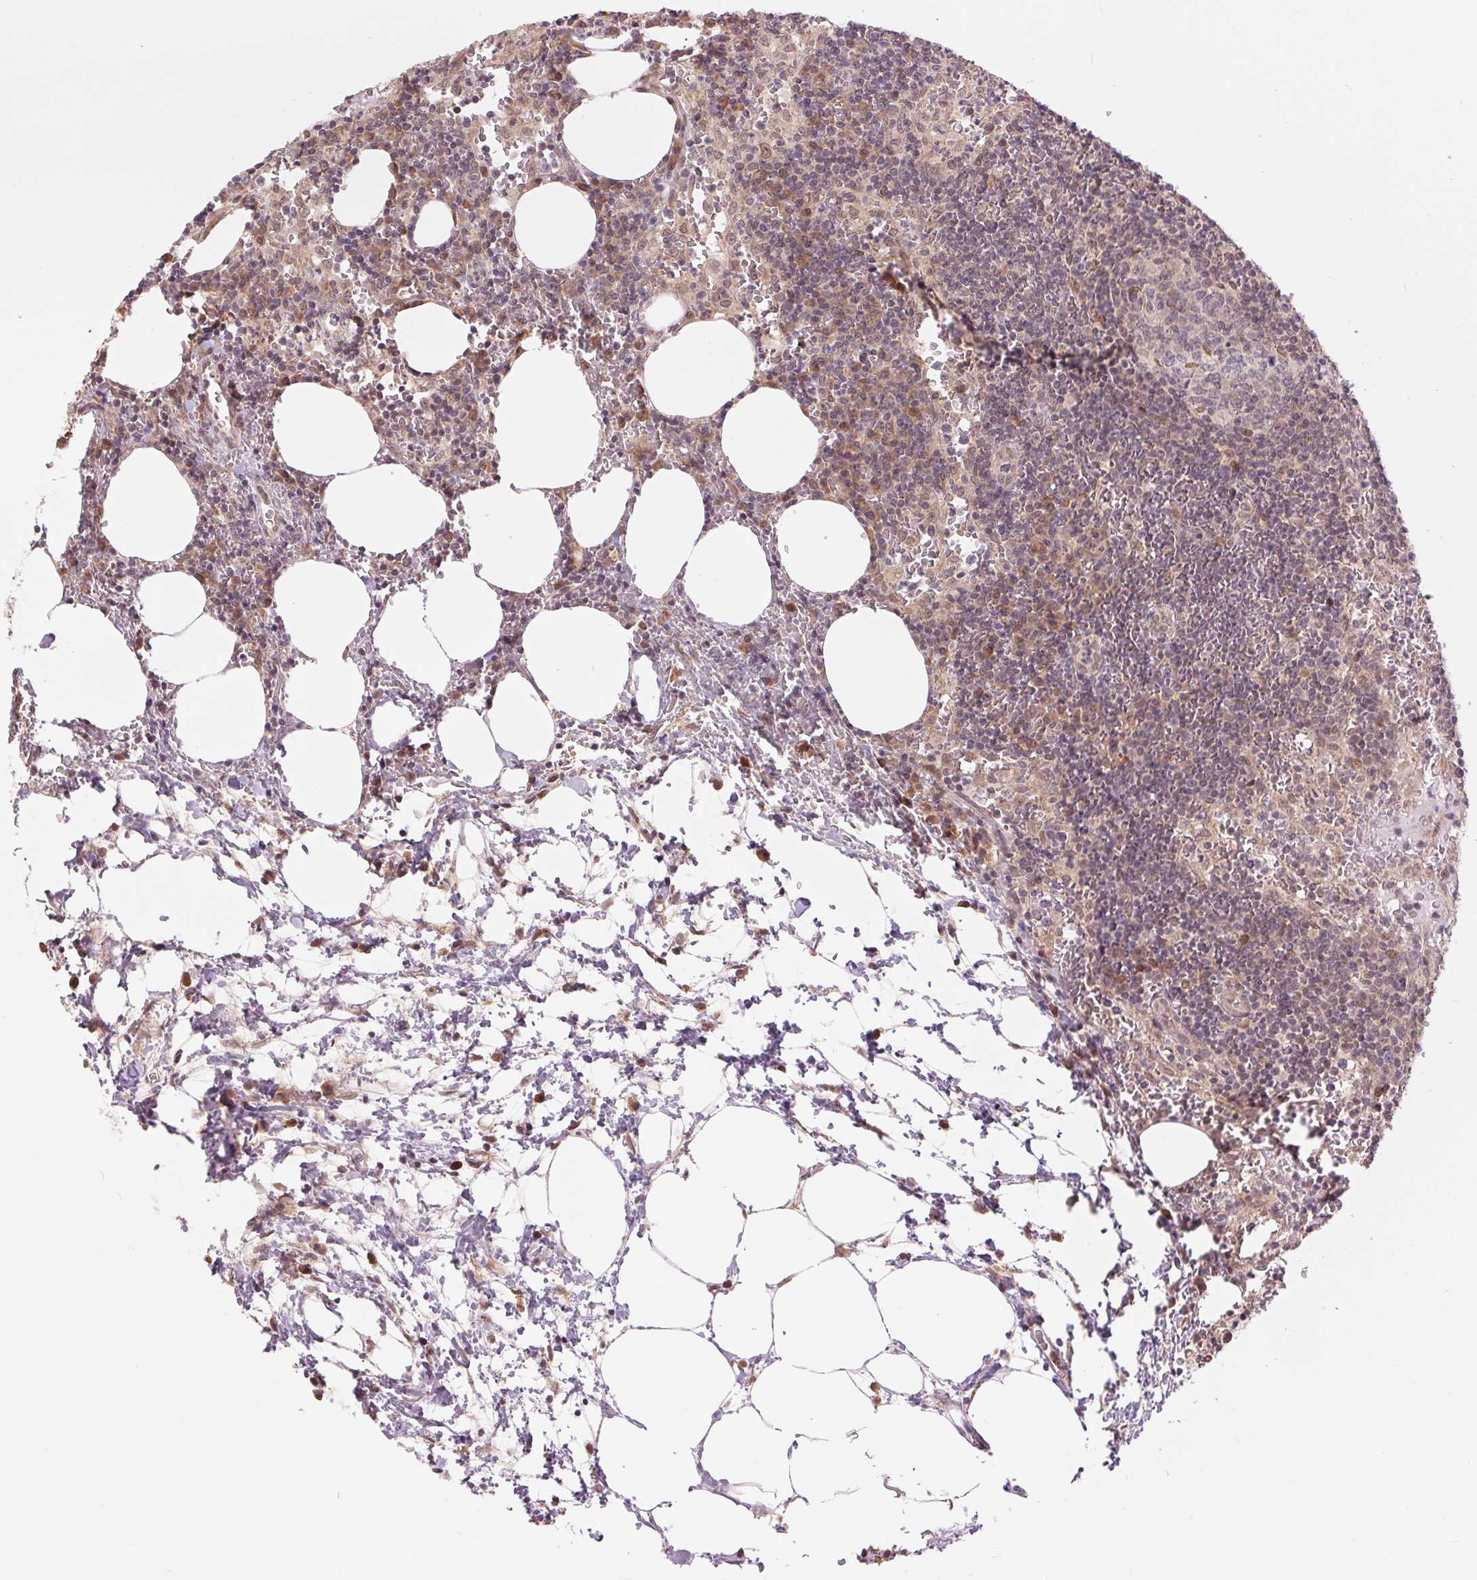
{"staining": {"intensity": "negative", "quantity": "none", "location": "none"}, "tissue": "lymph node", "cell_type": "Germinal center cells", "image_type": "normal", "snomed": [{"axis": "morphology", "description": "Normal tissue, NOS"}, {"axis": "topography", "description": "Lymph node"}], "caption": "DAB immunohistochemical staining of normal human lymph node shows no significant staining in germinal center cells. Brightfield microscopy of IHC stained with DAB (brown) and hematoxylin (blue), captured at high magnification.", "gene": "ERI3", "patient": {"sex": "male", "age": 67}}